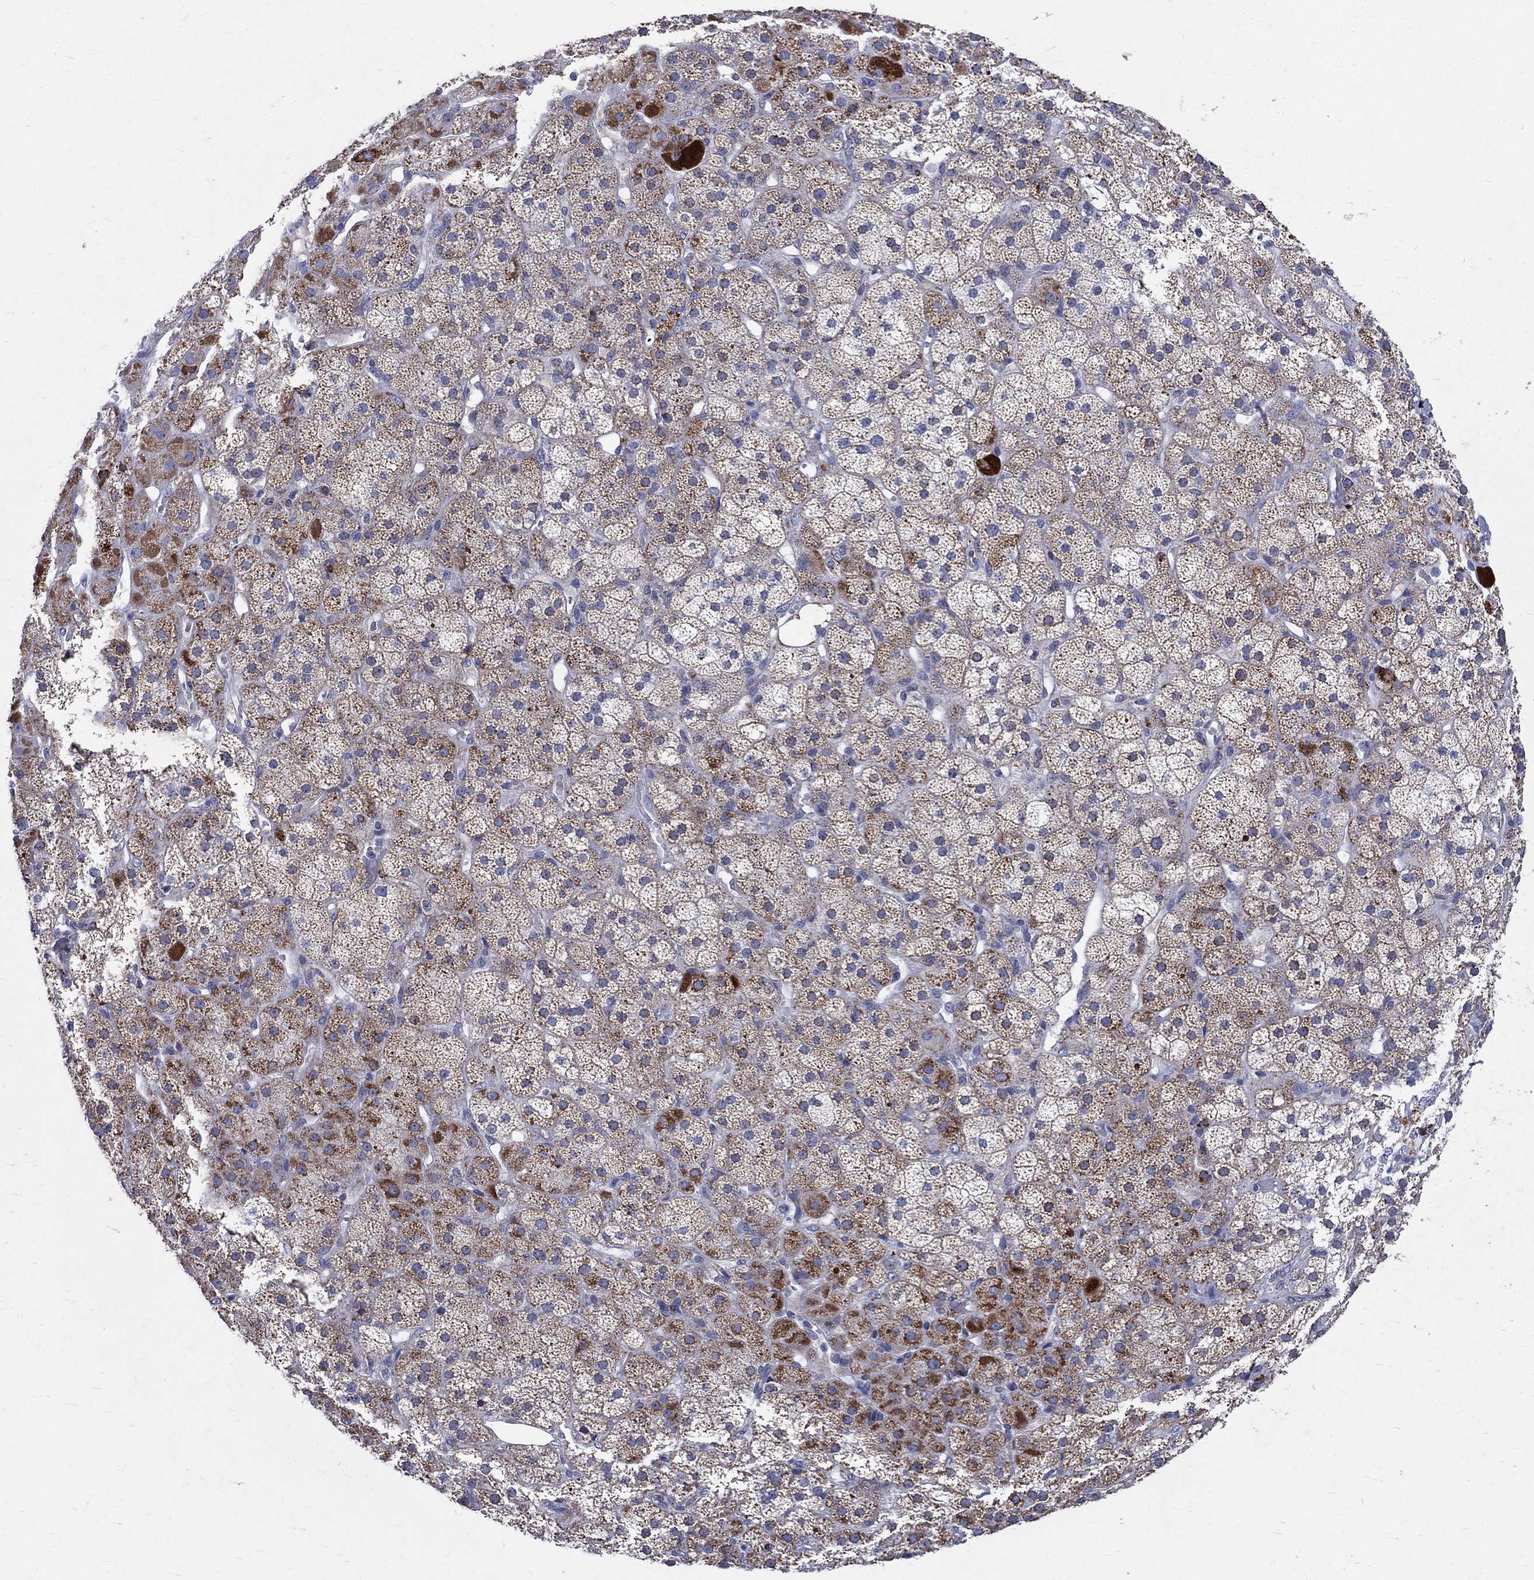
{"staining": {"intensity": "strong", "quantity": "<25%", "location": "cytoplasmic/membranous"}, "tissue": "adrenal gland", "cell_type": "Glandular cells", "image_type": "normal", "snomed": [{"axis": "morphology", "description": "Normal tissue, NOS"}, {"axis": "topography", "description": "Adrenal gland"}], "caption": "Protein staining demonstrates strong cytoplasmic/membranous expression in approximately <25% of glandular cells in benign adrenal gland.", "gene": "SLC4A10", "patient": {"sex": "male", "age": 57}}